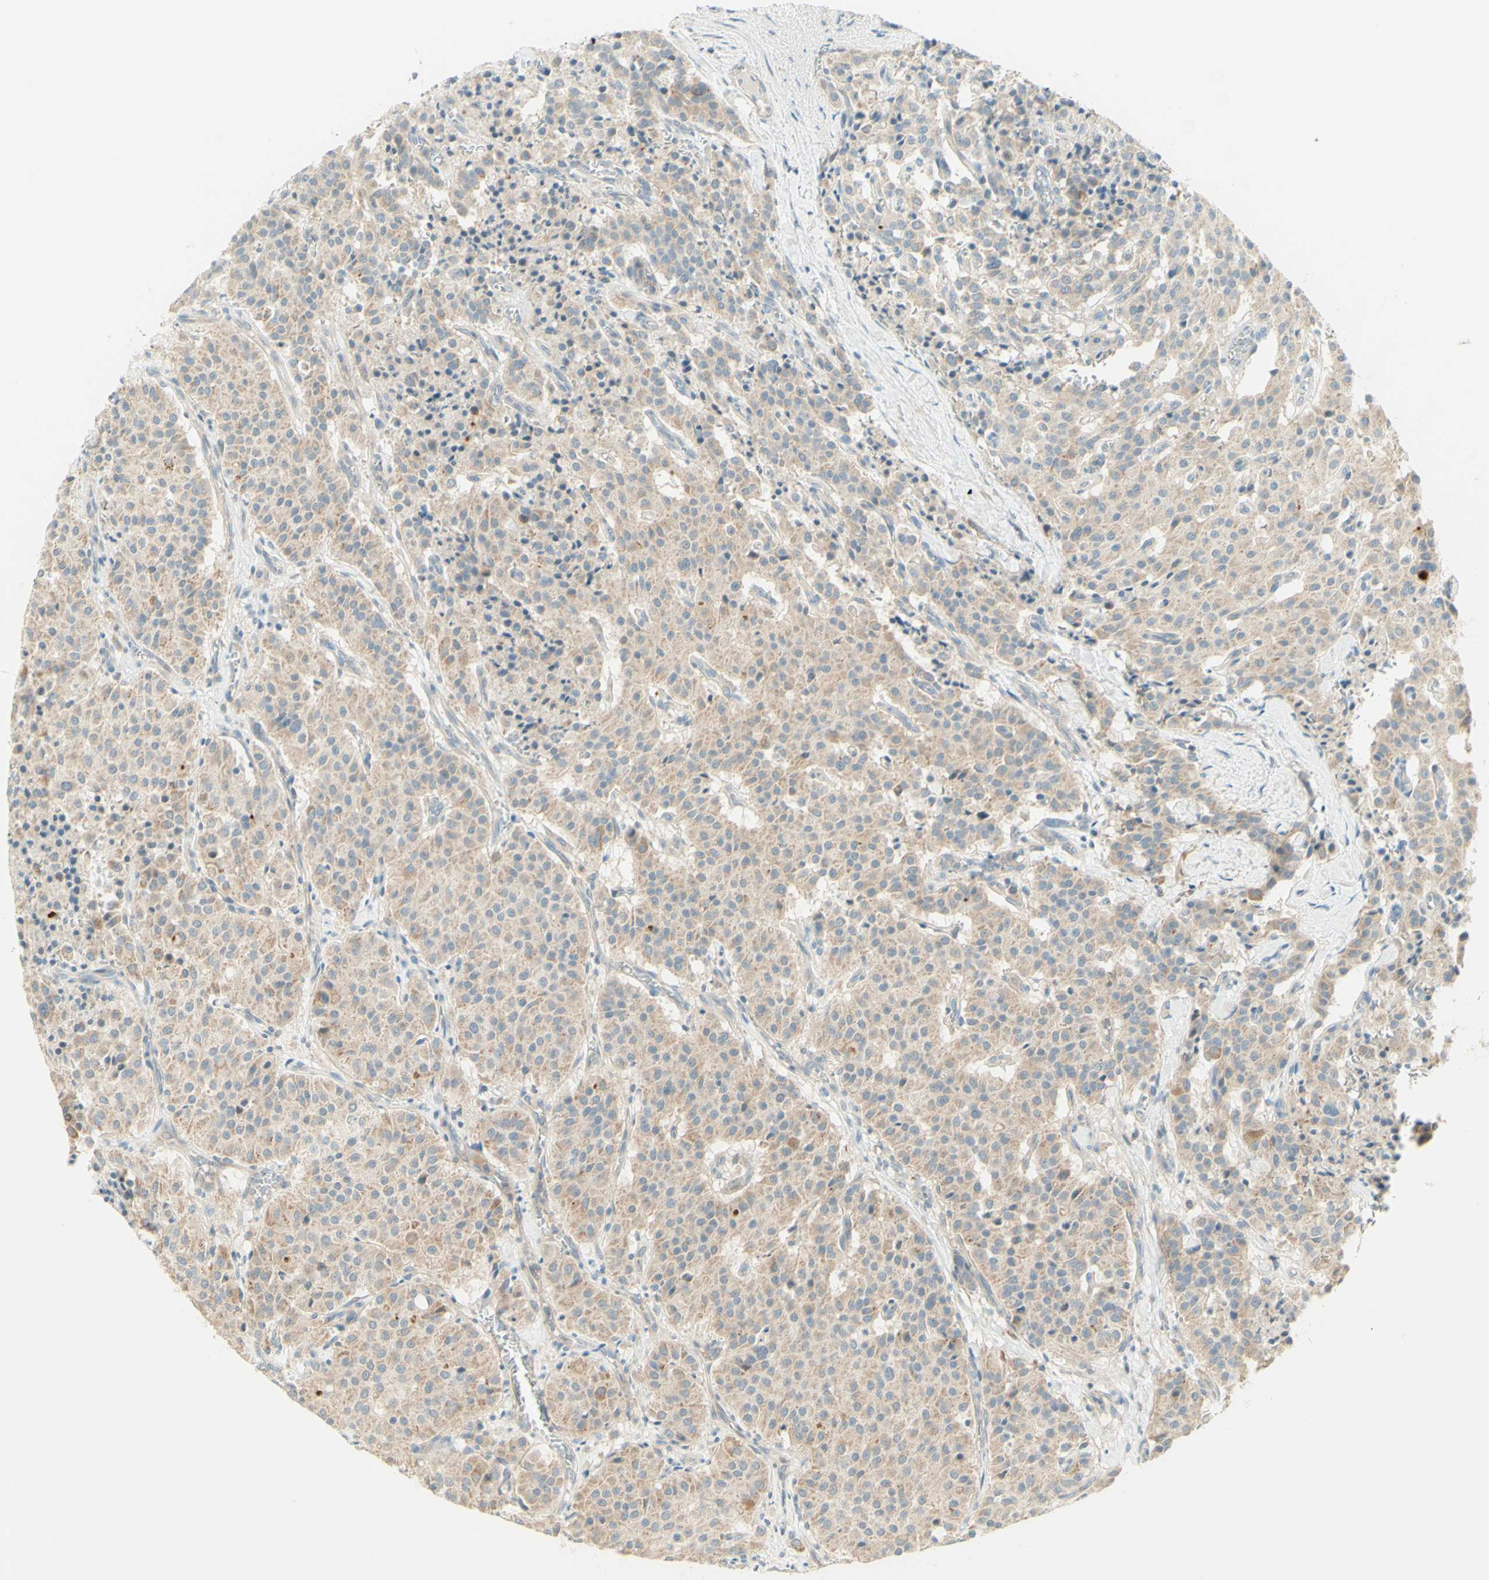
{"staining": {"intensity": "weak", "quantity": ">75%", "location": "cytoplasmic/membranous"}, "tissue": "carcinoid", "cell_type": "Tumor cells", "image_type": "cancer", "snomed": [{"axis": "morphology", "description": "Carcinoid, malignant, NOS"}, {"axis": "topography", "description": "Lung"}], "caption": "The micrograph reveals a brown stain indicating the presence of a protein in the cytoplasmic/membranous of tumor cells in carcinoid.", "gene": "PROM1", "patient": {"sex": "male", "age": 30}}